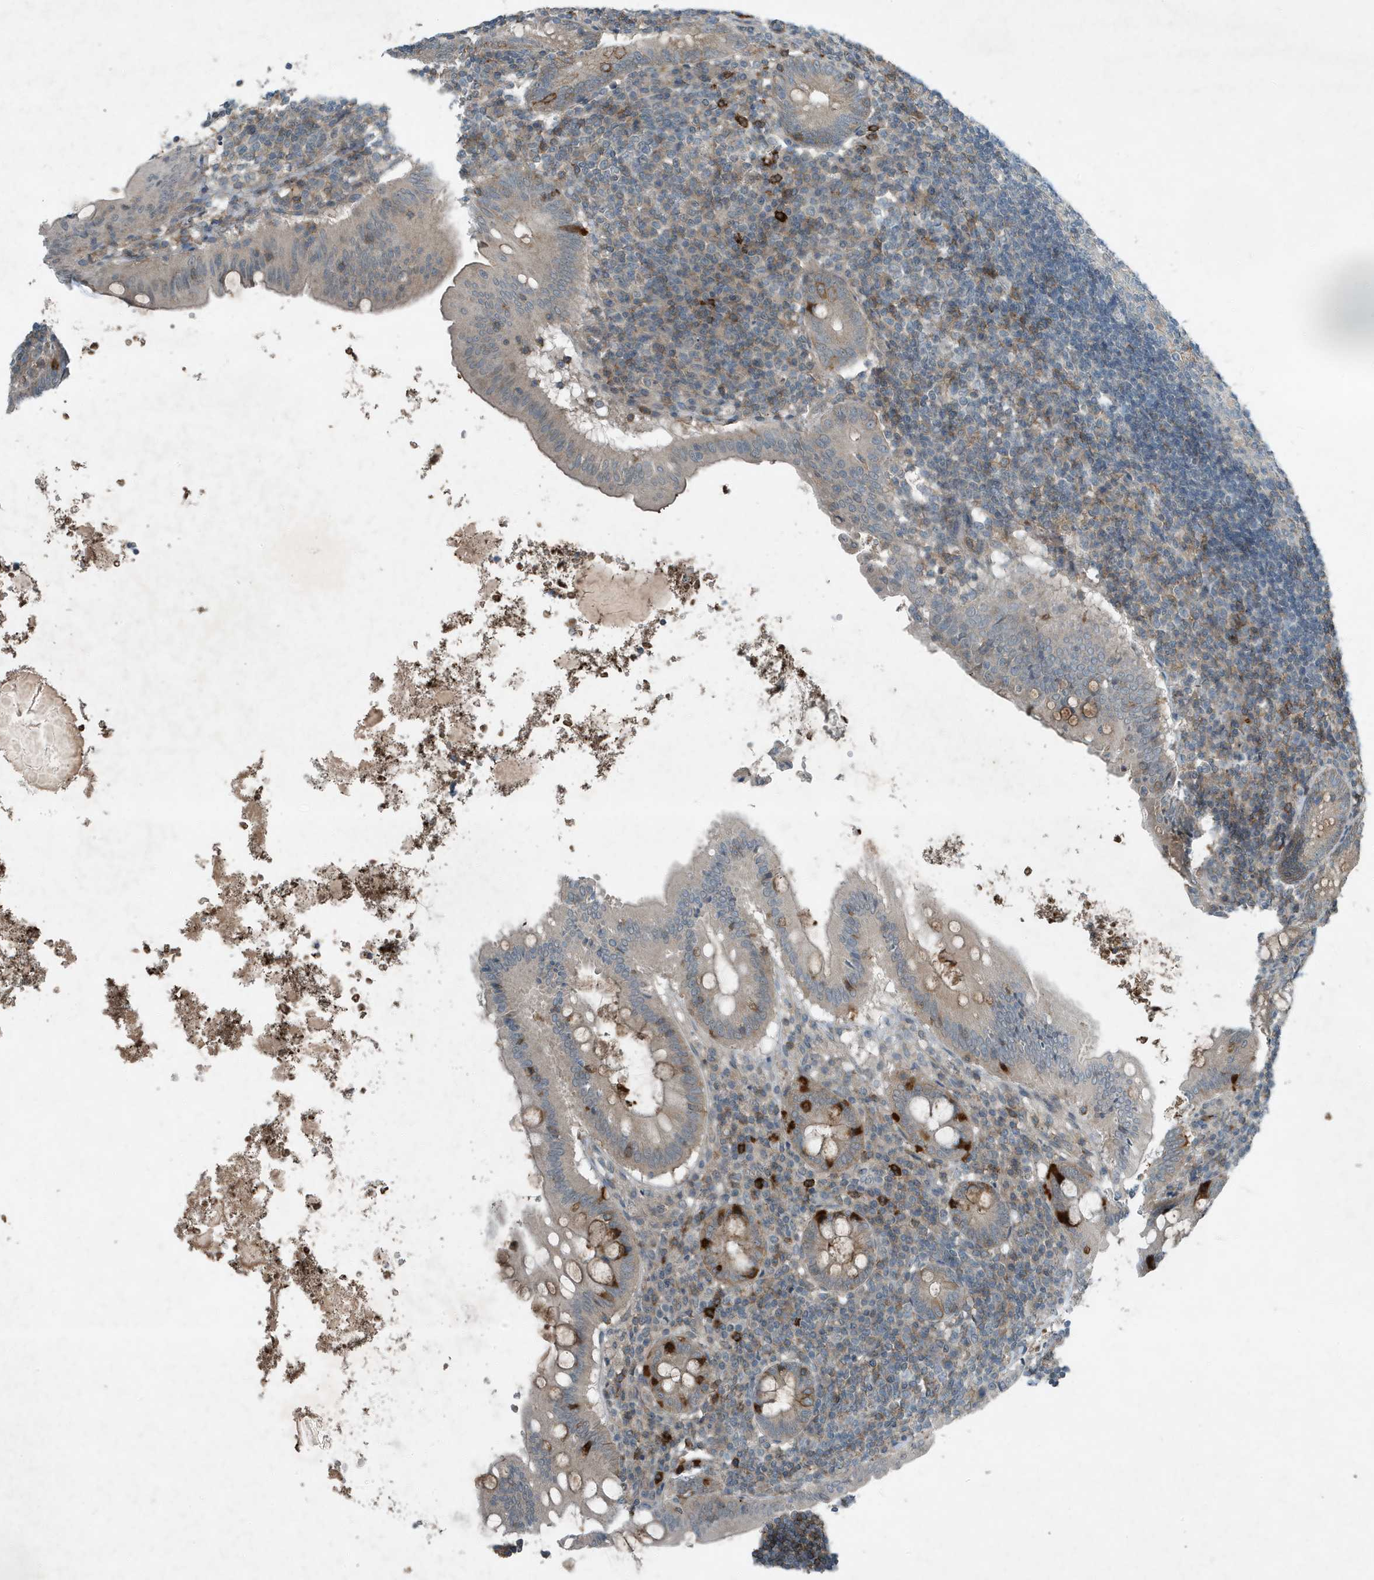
{"staining": {"intensity": "moderate", "quantity": "<25%", "location": "cytoplasmic/membranous"}, "tissue": "appendix", "cell_type": "Glandular cells", "image_type": "normal", "snomed": [{"axis": "morphology", "description": "Normal tissue, NOS"}, {"axis": "topography", "description": "Appendix"}], "caption": "An image showing moderate cytoplasmic/membranous expression in about <25% of glandular cells in unremarkable appendix, as visualized by brown immunohistochemical staining.", "gene": "DAPP1", "patient": {"sex": "female", "age": 54}}